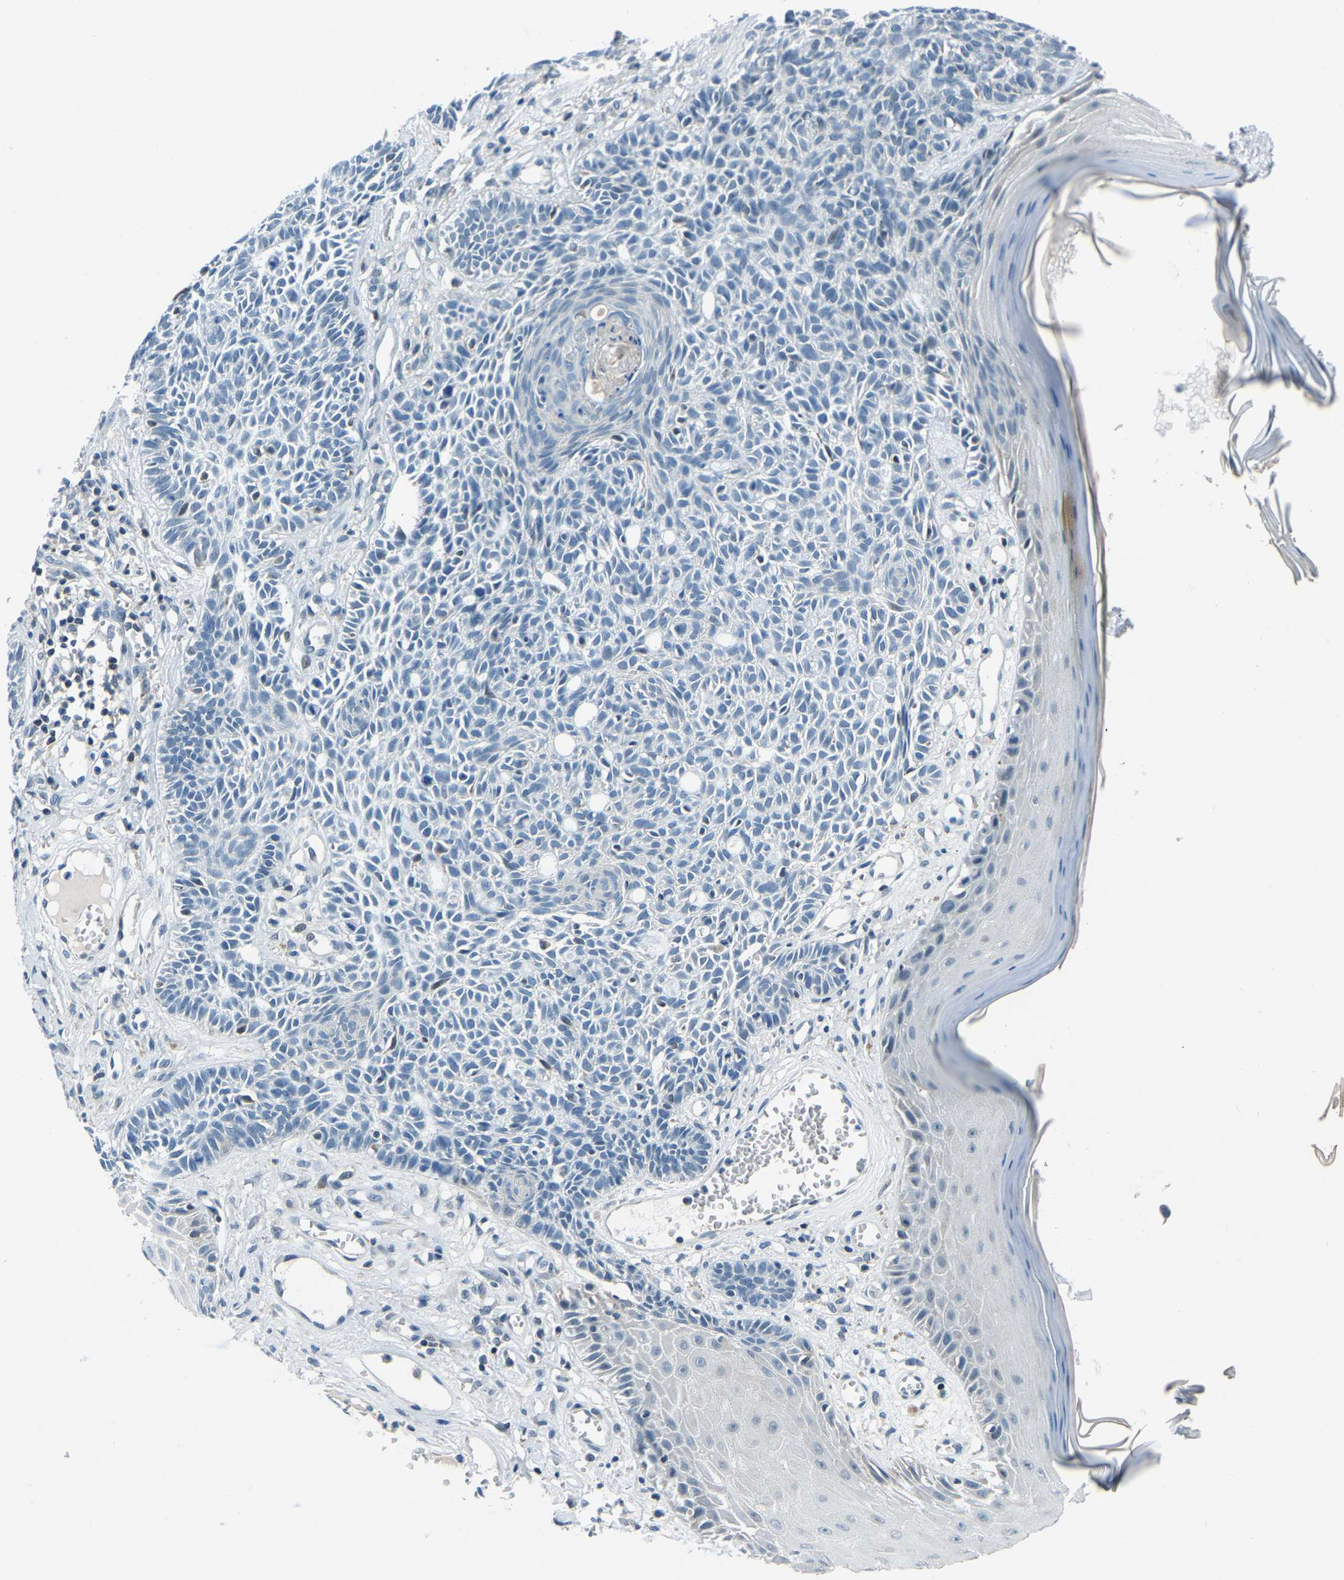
{"staining": {"intensity": "negative", "quantity": "none", "location": "none"}, "tissue": "skin cancer", "cell_type": "Tumor cells", "image_type": "cancer", "snomed": [{"axis": "morphology", "description": "Basal cell carcinoma"}, {"axis": "topography", "description": "Skin"}], "caption": "Tumor cells show no significant protein staining in skin cancer. Brightfield microscopy of immunohistochemistry stained with DAB (brown) and hematoxylin (blue), captured at high magnification.", "gene": "XIRP1", "patient": {"sex": "male", "age": 67}}